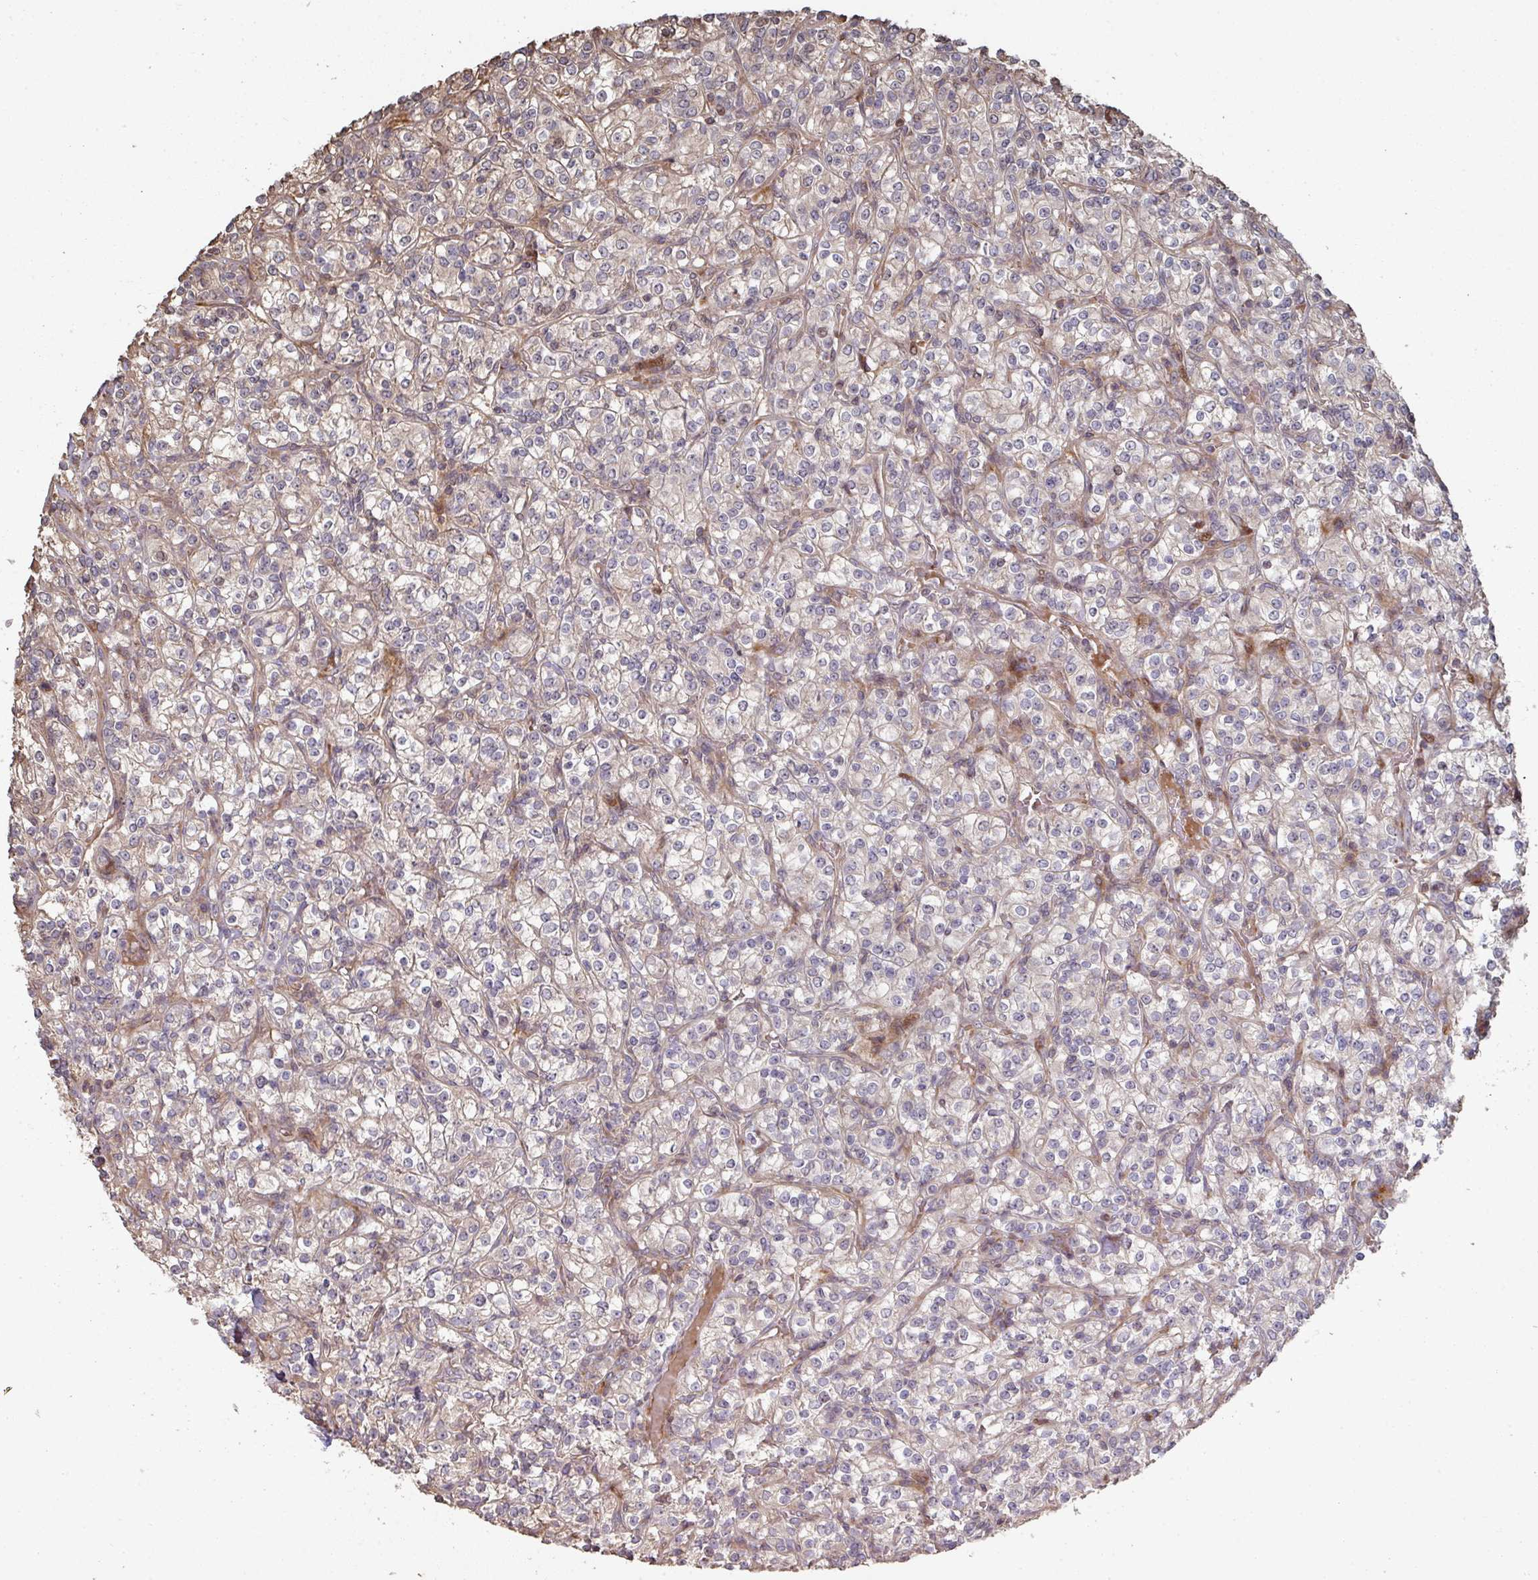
{"staining": {"intensity": "weak", "quantity": "<25%", "location": "cytoplasmic/membranous"}, "tissue": "renal cancer", "cell_type": "Tumor cells", "image_type": "cancer", "snomed": [{"axis": "morphology", "description": "Adenocarcinoma, NOS"}, {"axis": "topography", "description": "Kidney"}], "caption": "DAB (3,3'-diaminobenzidine) immunohistochemical staining of renal adenocarcinoma shows no significant staining in tumor cells.", "gene": "CA7", "patient": {"sex": "male", "age": 77}}